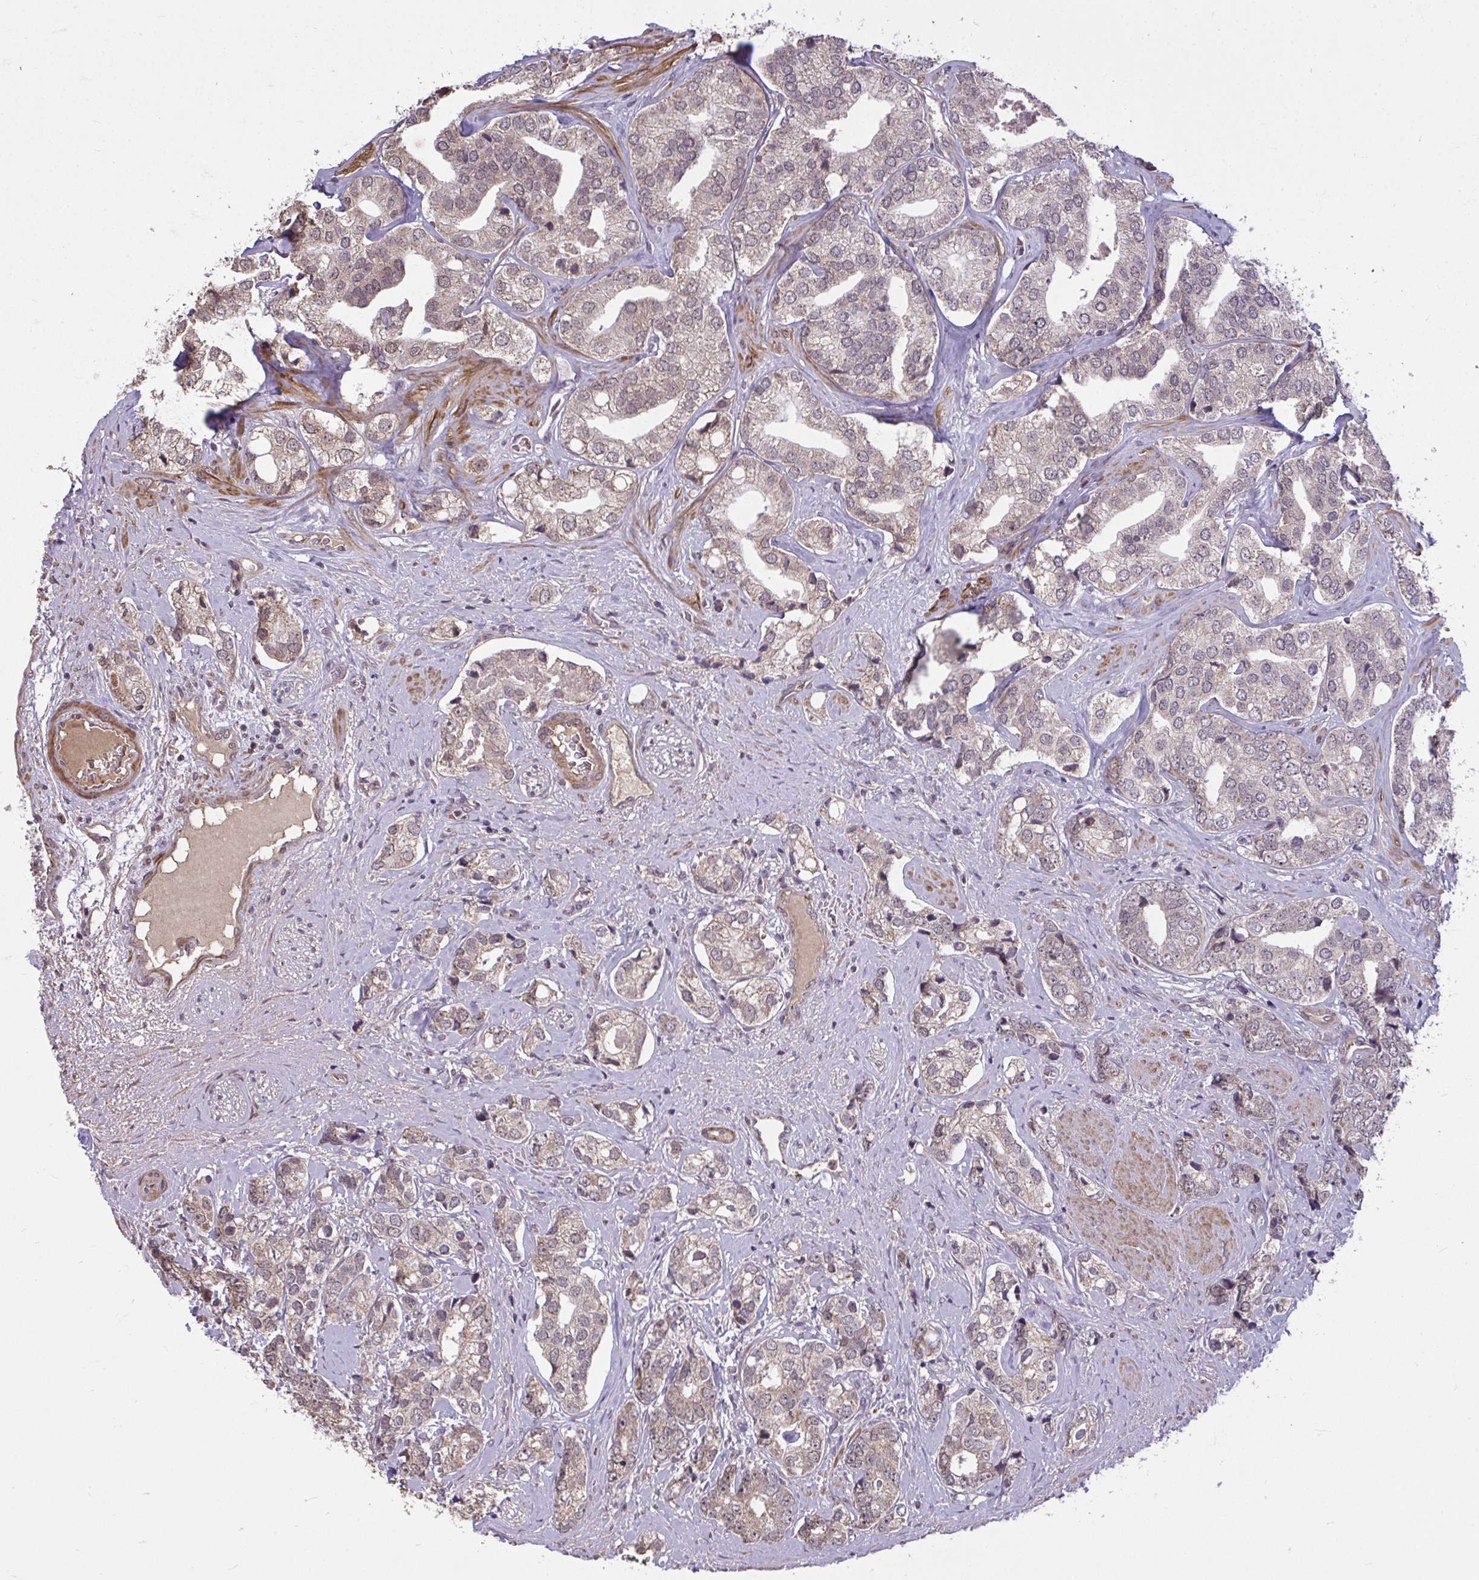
{"staining": {"intensity": "moderate", "quantity": "25%-75%", "location": "cytoplasmic/membranous,nuclear"}, "tissue": "prostate cancer", "cell_type": "Tumor cells", "image_type": "cancer", "snomed": [{"axis": "morphology", "description": "Adenocarcinoma, High grade"}, {"axis": "topography", "description": "Prostate"}], "caption": "The immunohistochemical stain shows moderate cytoplasmic/membranous and nuclear positivity in tumor cells of prostate cancer tissue. (brown staining indicates protein expression, while blue staining denotes nuclei).", "gene": "ZSCAN9", "patient": {"sex": "male", "age": 58}}